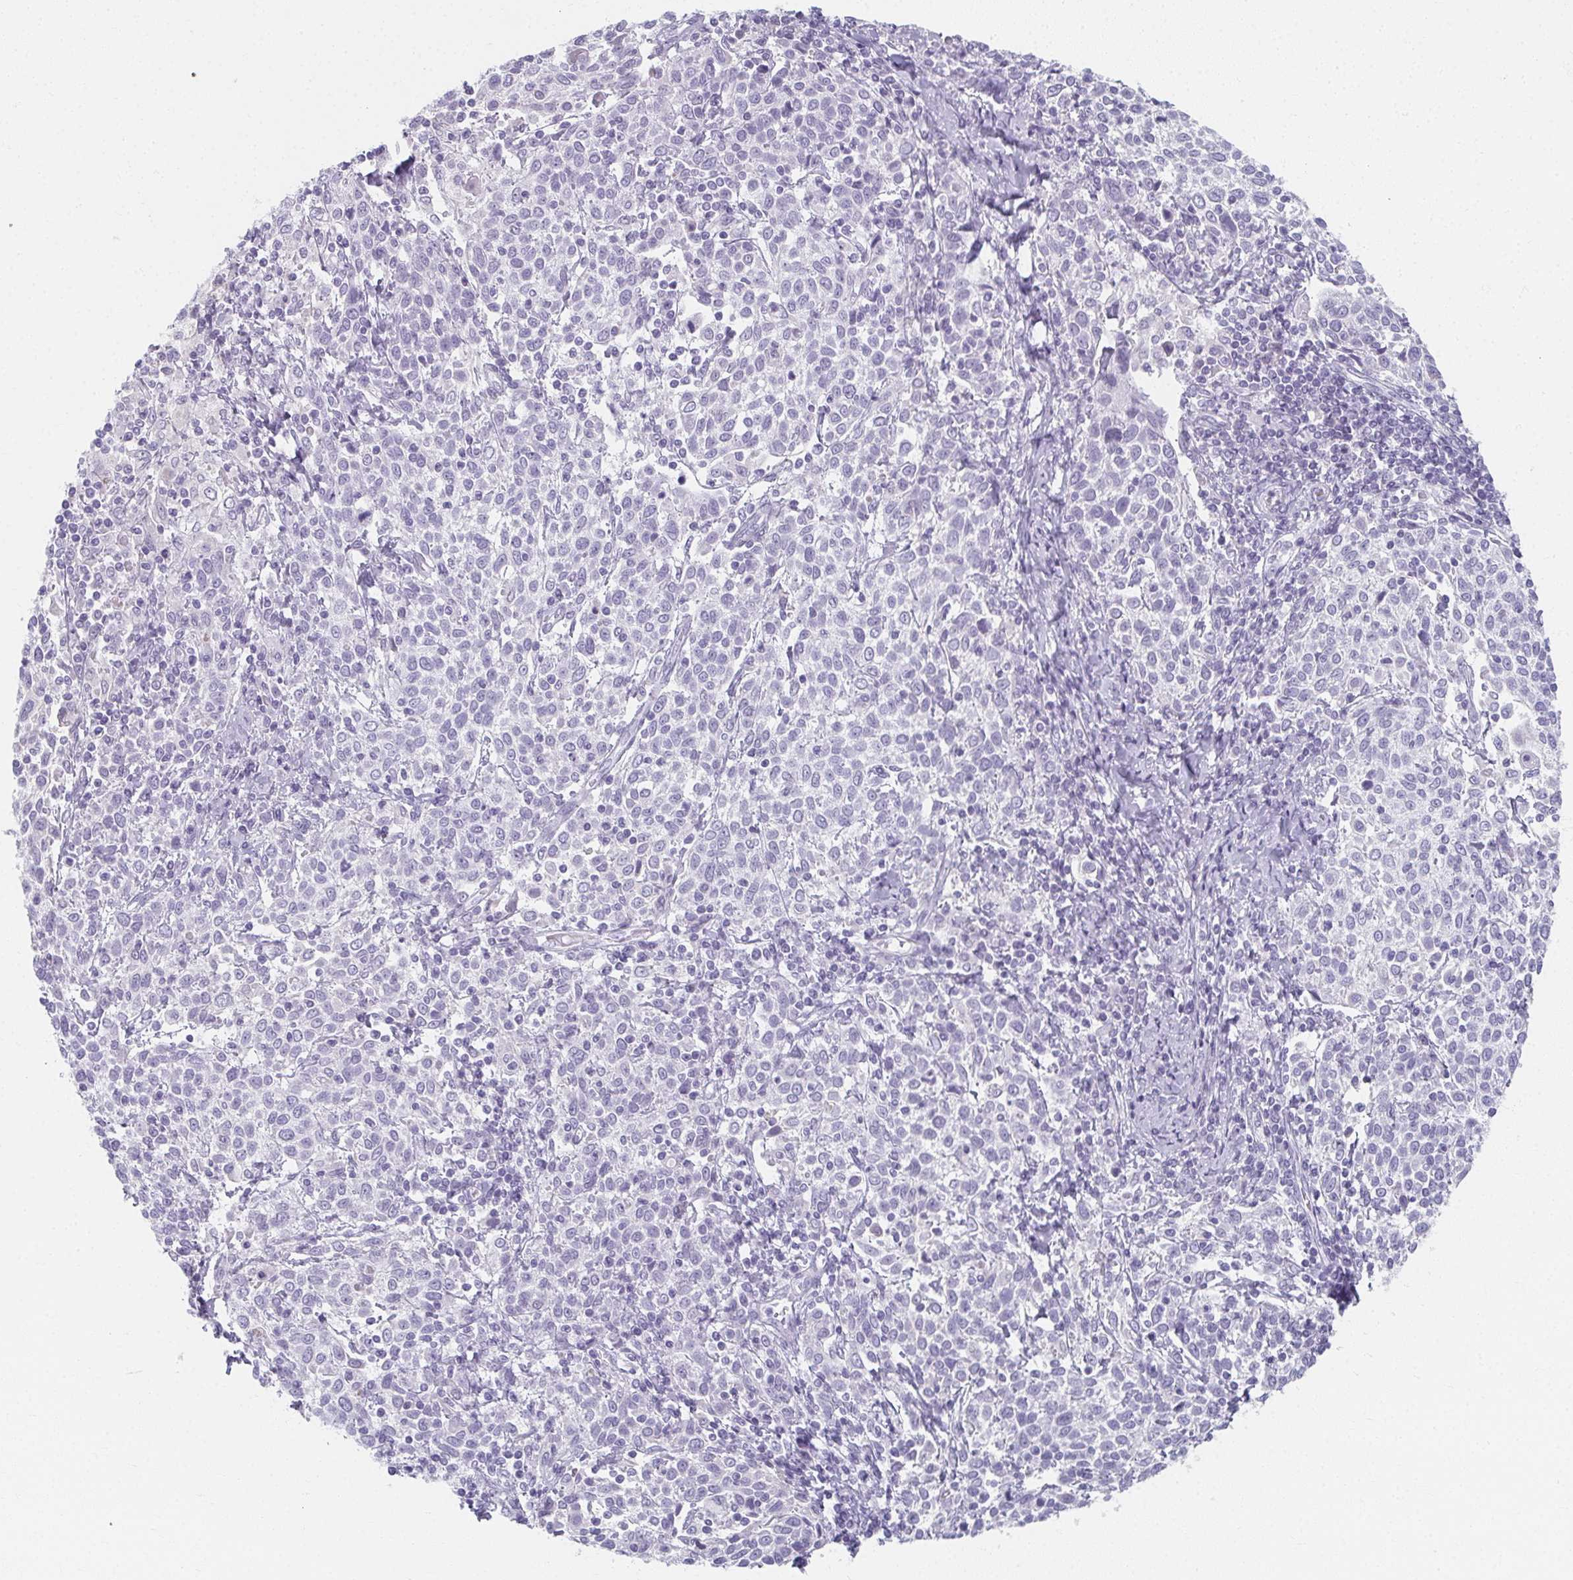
{"staining": {"intensity": "negative", "quantity": "none", "location": "none"}, "tissue": "cervical cancer", "cell_type": "Tumor cells", "image_type": "cancer", "snomed": [{"axis": "morphology", "description": "Squamous cell carcinoma, NOS"}, {"axis": "topography", "description": "Cervix"}], "caption": "Tumor cells are negative for protein expression in human cervical cancer (squamous cell carcinoma). (DAB (3,3'-diaminobenzidine) immunohistochemistry visualized using brightfield microscopy, high magnification).", "gene": "CAMKV", "patient": {"sex": "female", "age": 61}}